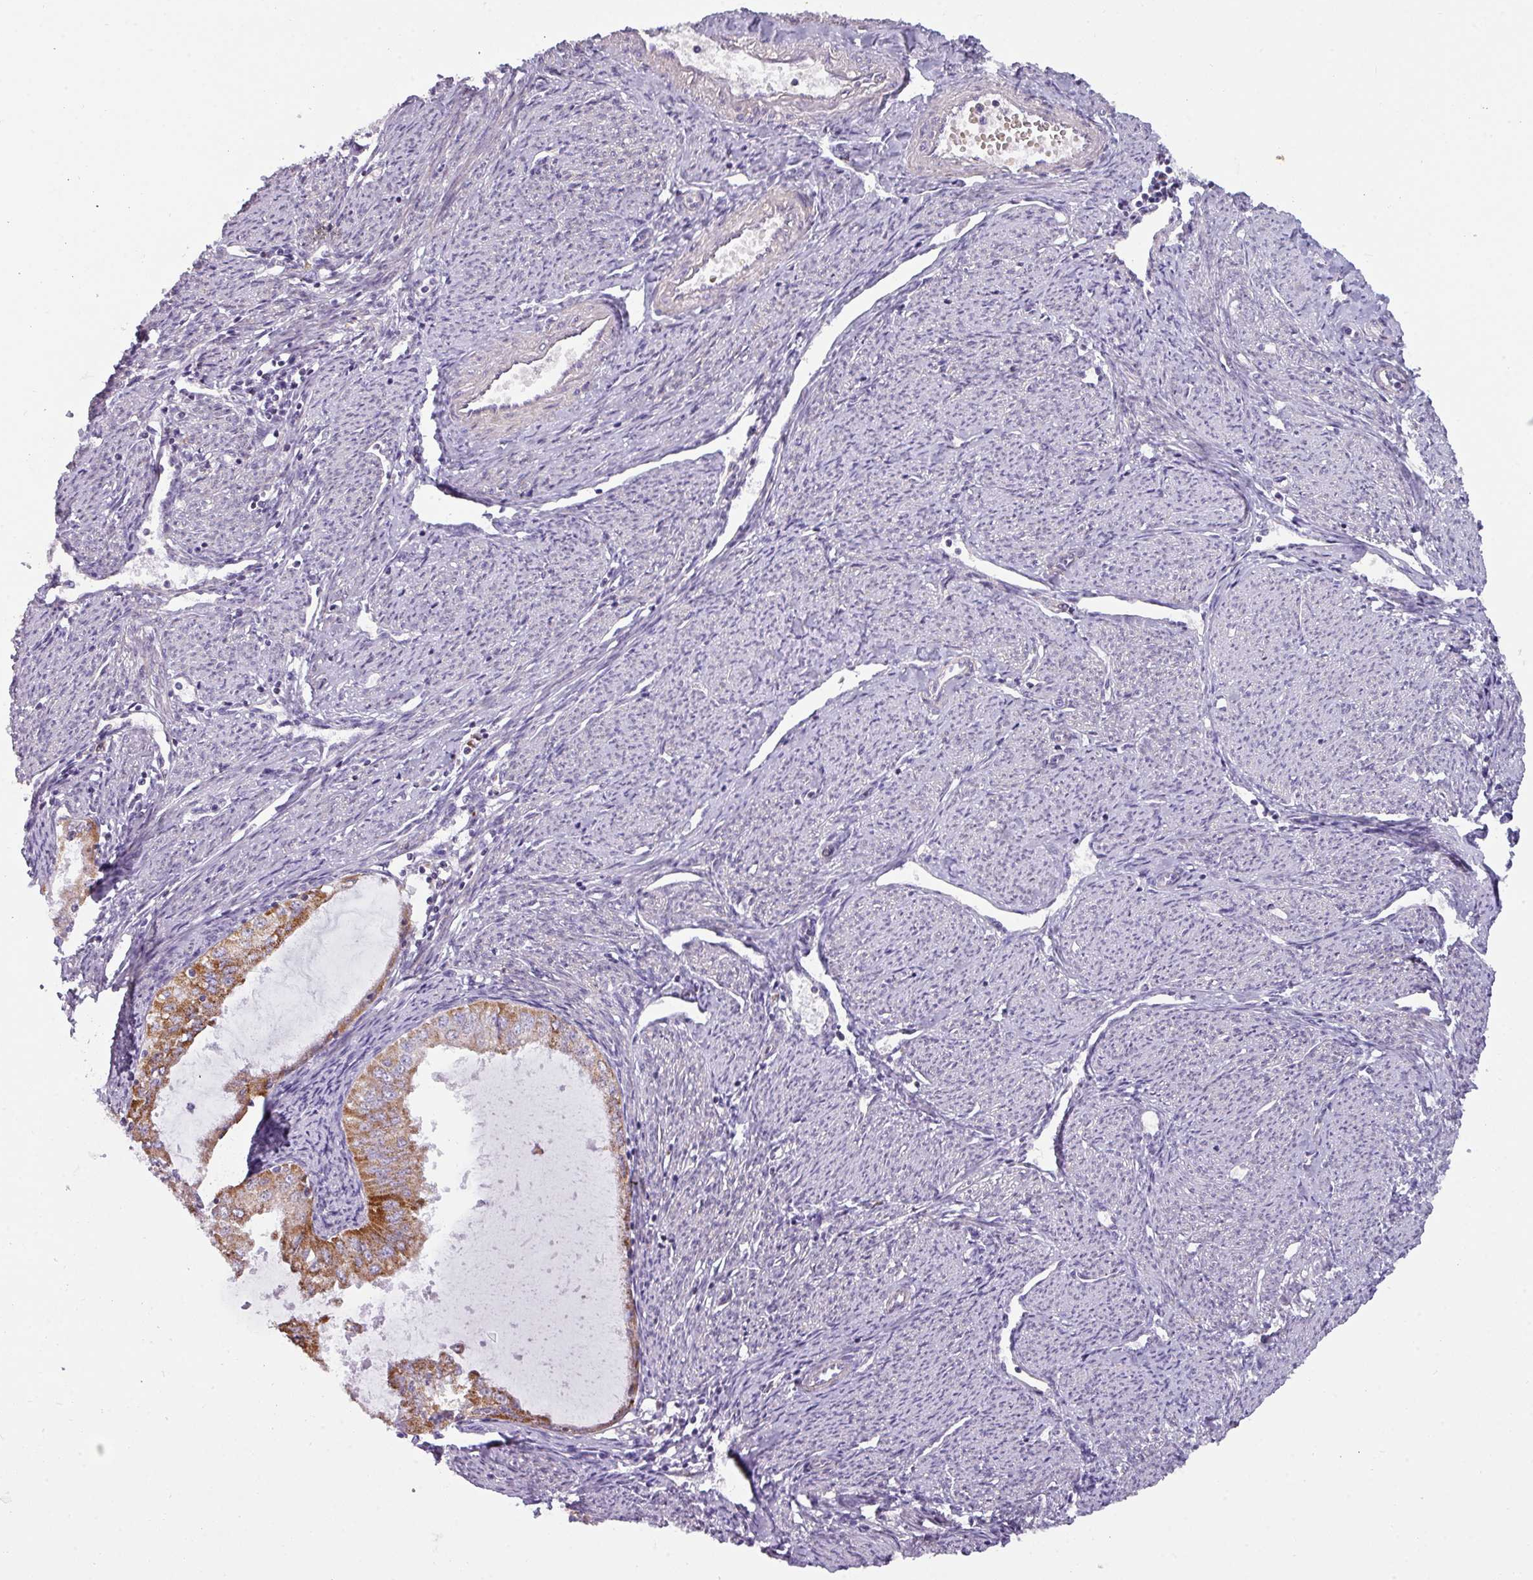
{"staining": {"intensity": "moderate", "quantity": "25%-75%", "location": "cytoplasmic/membranous"}, "tissue": "endometrial cancer", "cell_type": "Tumor cells", "image_type": "cancer", "snomed": [{"axis": "morphology", "description": "Adenocarcinoma, NOS"}, {"axis": "topography", "description": "Endometrium"}], "caption": "A brown stain shows moderate cytoplasmic/membranous expression of a protein in human endometrial adenocarcinoma tumor cells.", "gene": "C2orf68", "patient": {"sex": "female", "age": 70}}